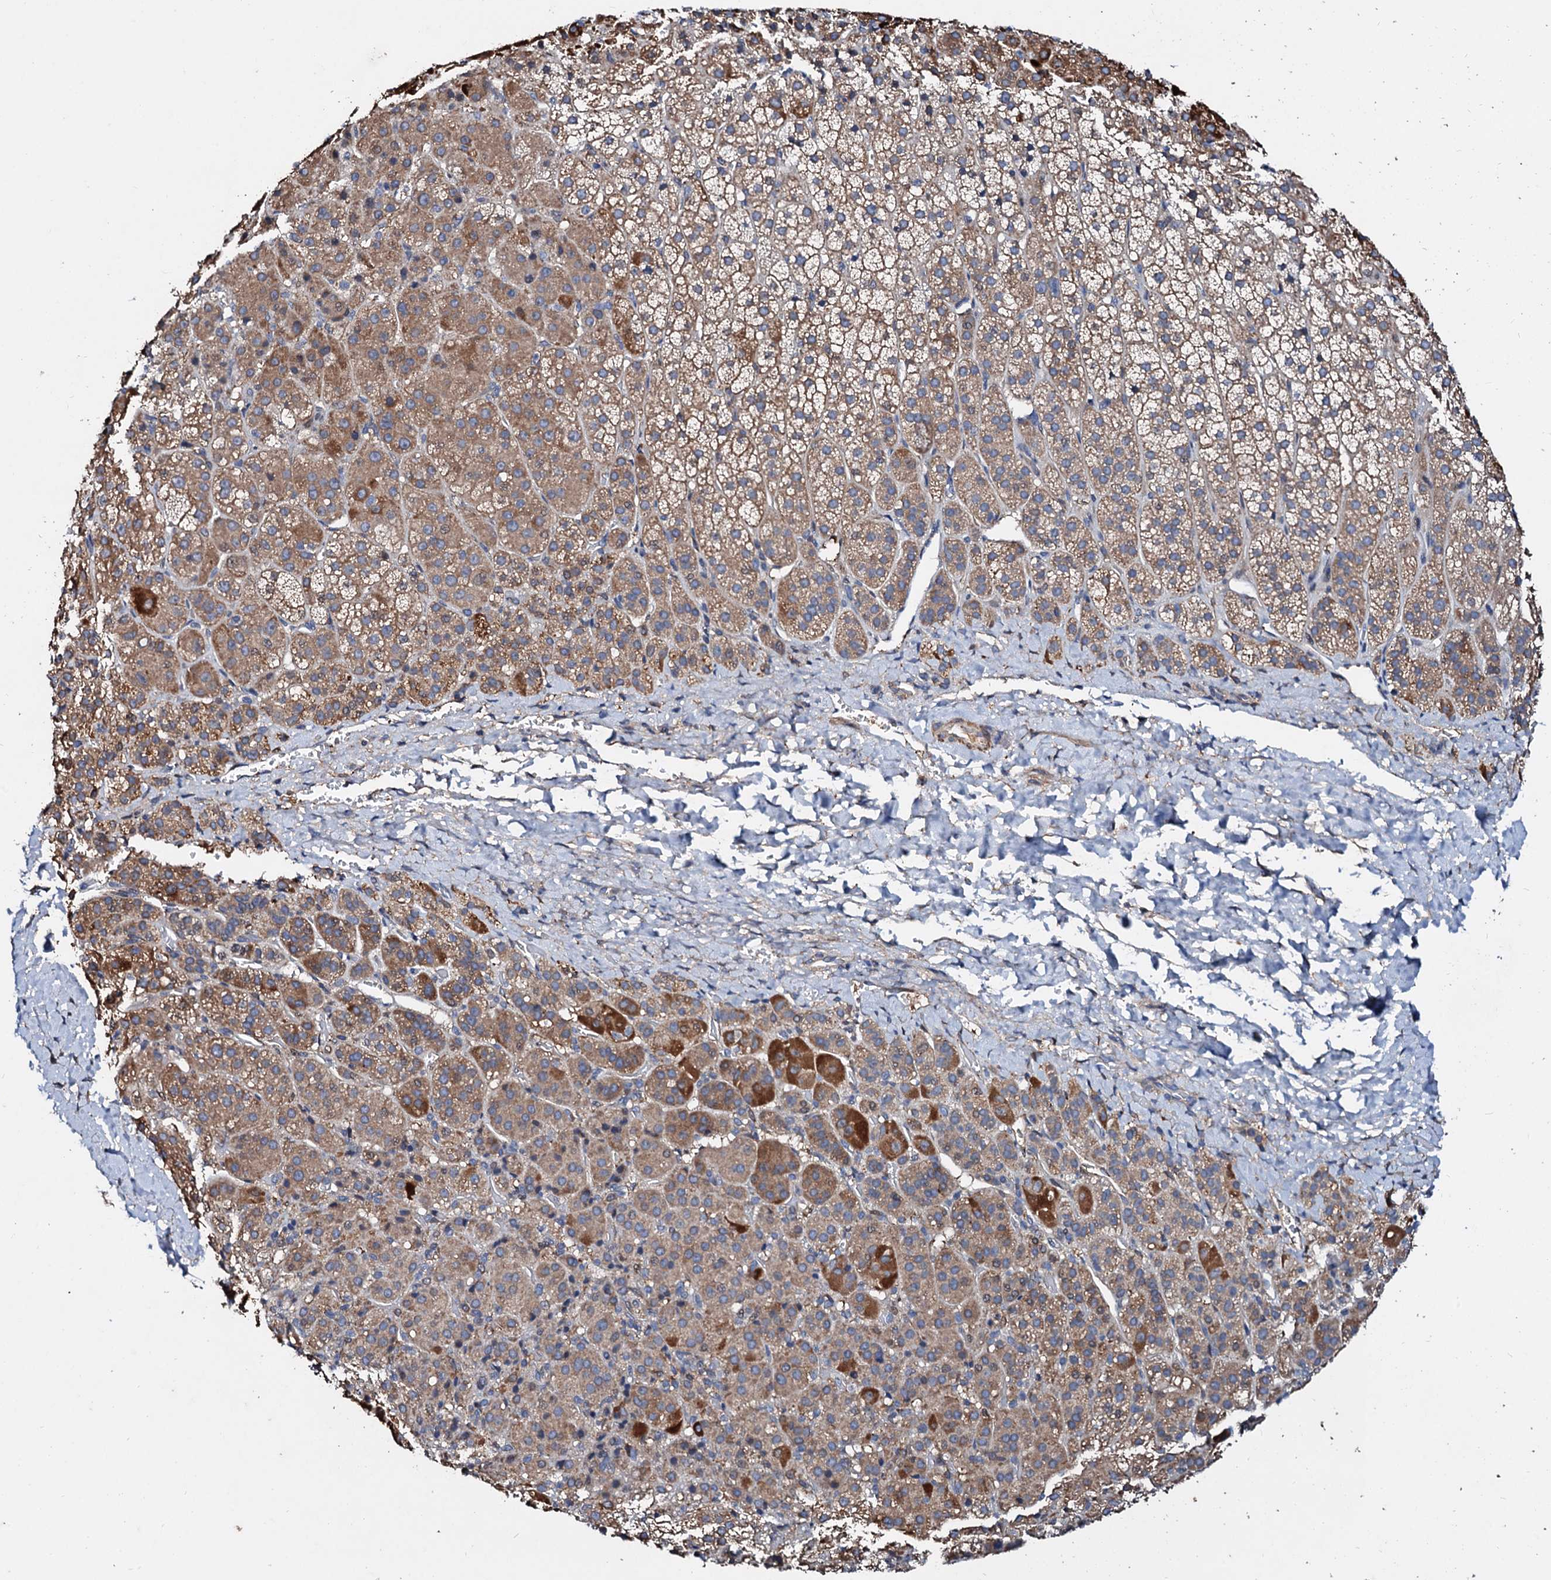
{"staining": {"intensity": "moderate", "quantity": "25%-75%", "location": "cytoplasmic/membranous"}, "tissue": "adrenal gland", "cell_type": "Glandular cells", "image_type": "normal", "snomed": [{"axis": "morphology", "description": "Normal tissue, NOS"}, {"axis": "topography", "description": "Adrenal gland"}], "caption": "Immunohistochemical staining of normal human adrenal gland reveals 25%-75% levels of moderate cytoplasmic/membranous protein expression in approximately 25%-75% of glandular cells.", "gene": "FIBIN", "patient": {"sex": "female", "age": 57}}